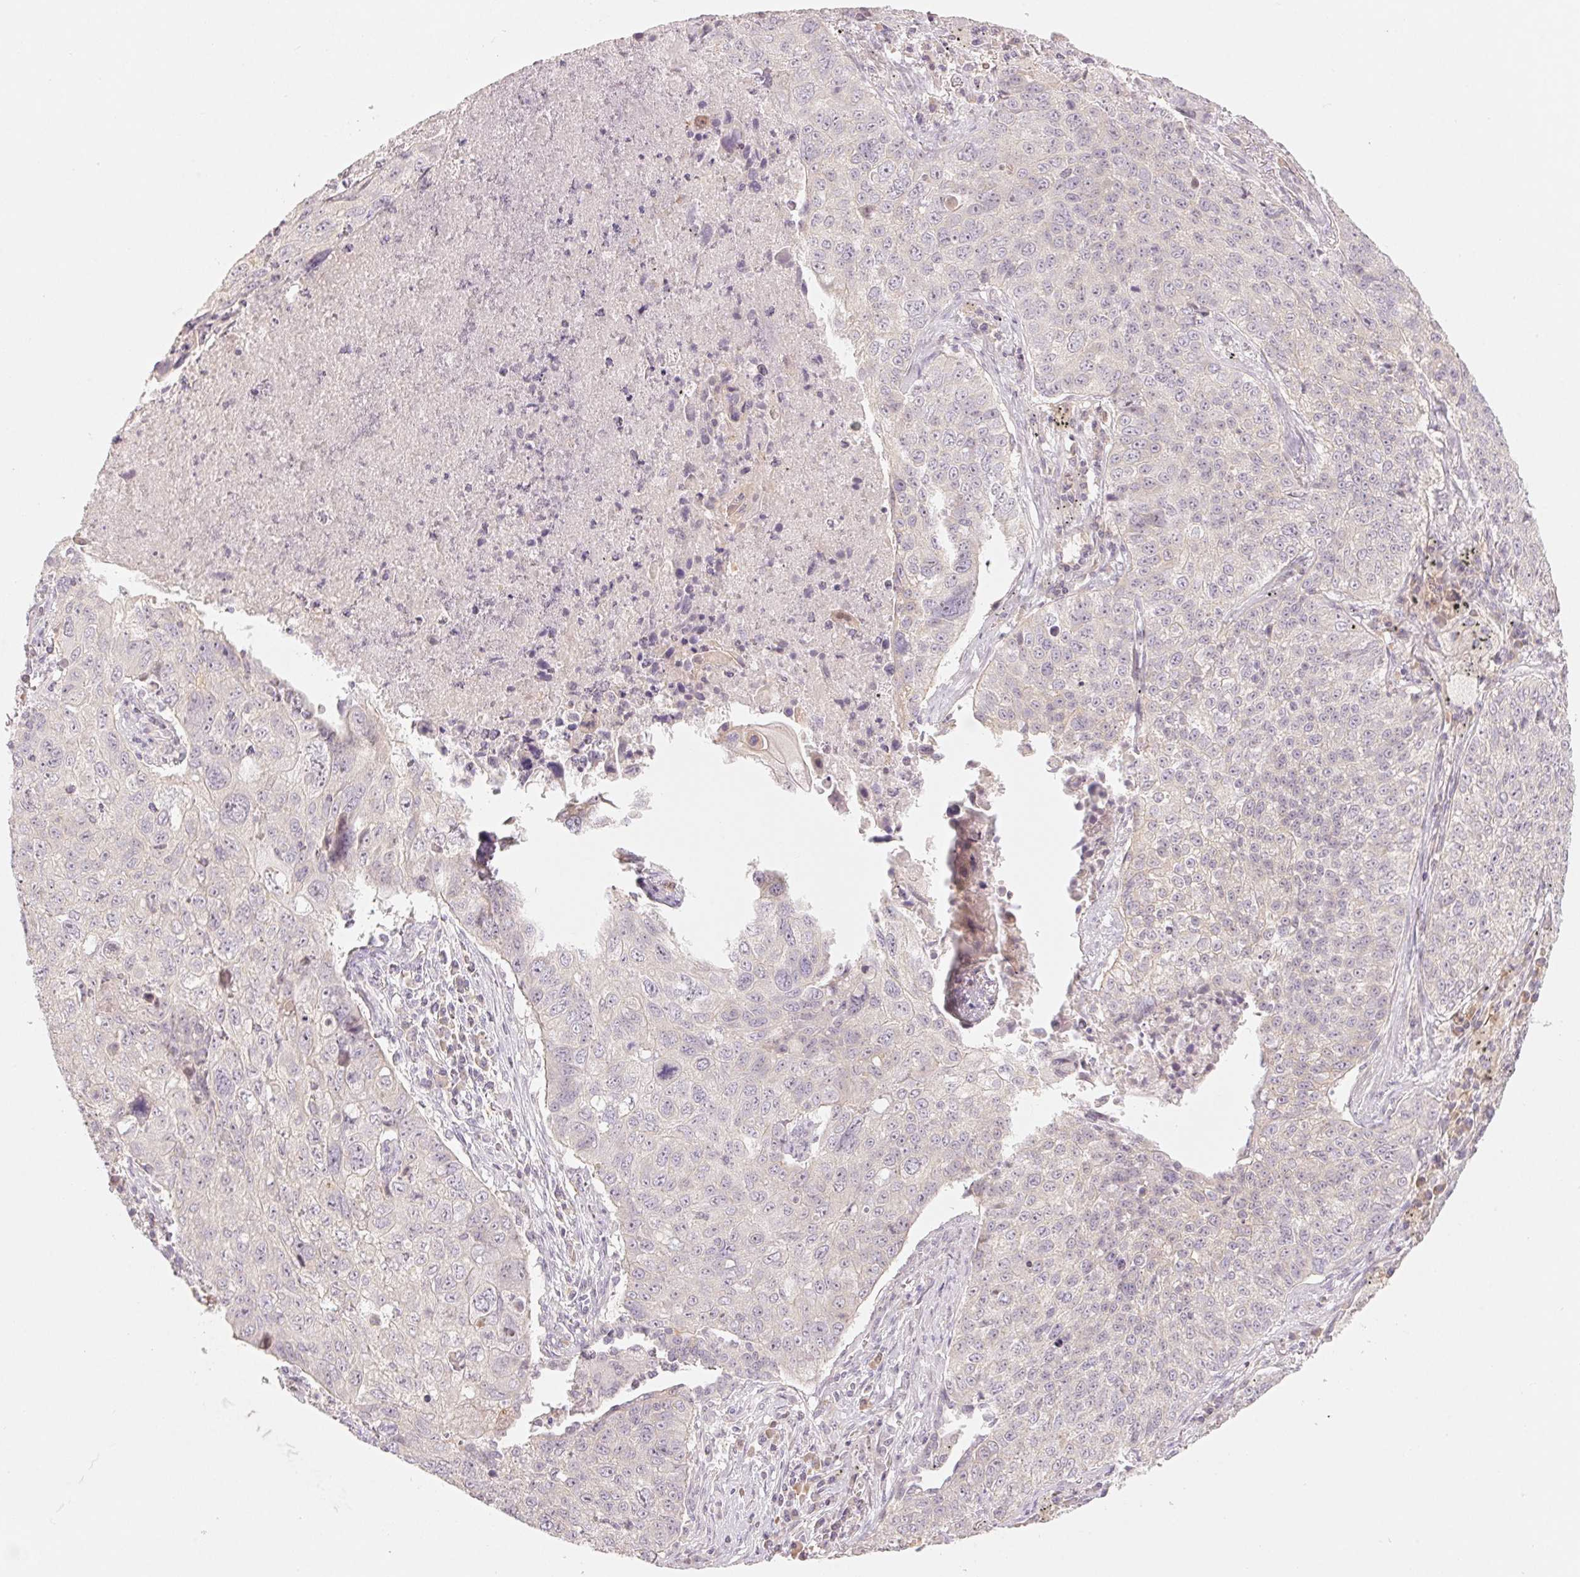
{"staining": {"intensity": "negative", "quantity": "none", "location": "none"}, "tissue": "lung cancer", "cell_type": "Tumor cells", "image_type": "cancer", "snomed": [{"axis": "morphology", "description": "Normal morphology"}, {"axis": "morphology", "description": "Aneuploidy"}, {"axis": "morphology", "description": "Squamous cell carcinoma, NOS"}, {"axis": "topography", "description": "Lymph node"}, {"axis": "topography", "description": "Lung"}], "caption": "An image of aneuploidy (lung) stained for a protein exhibits no brown staining in tumor cells.", "gene": "DENND2C", "patient": {"sex": "female", "age": 76}}